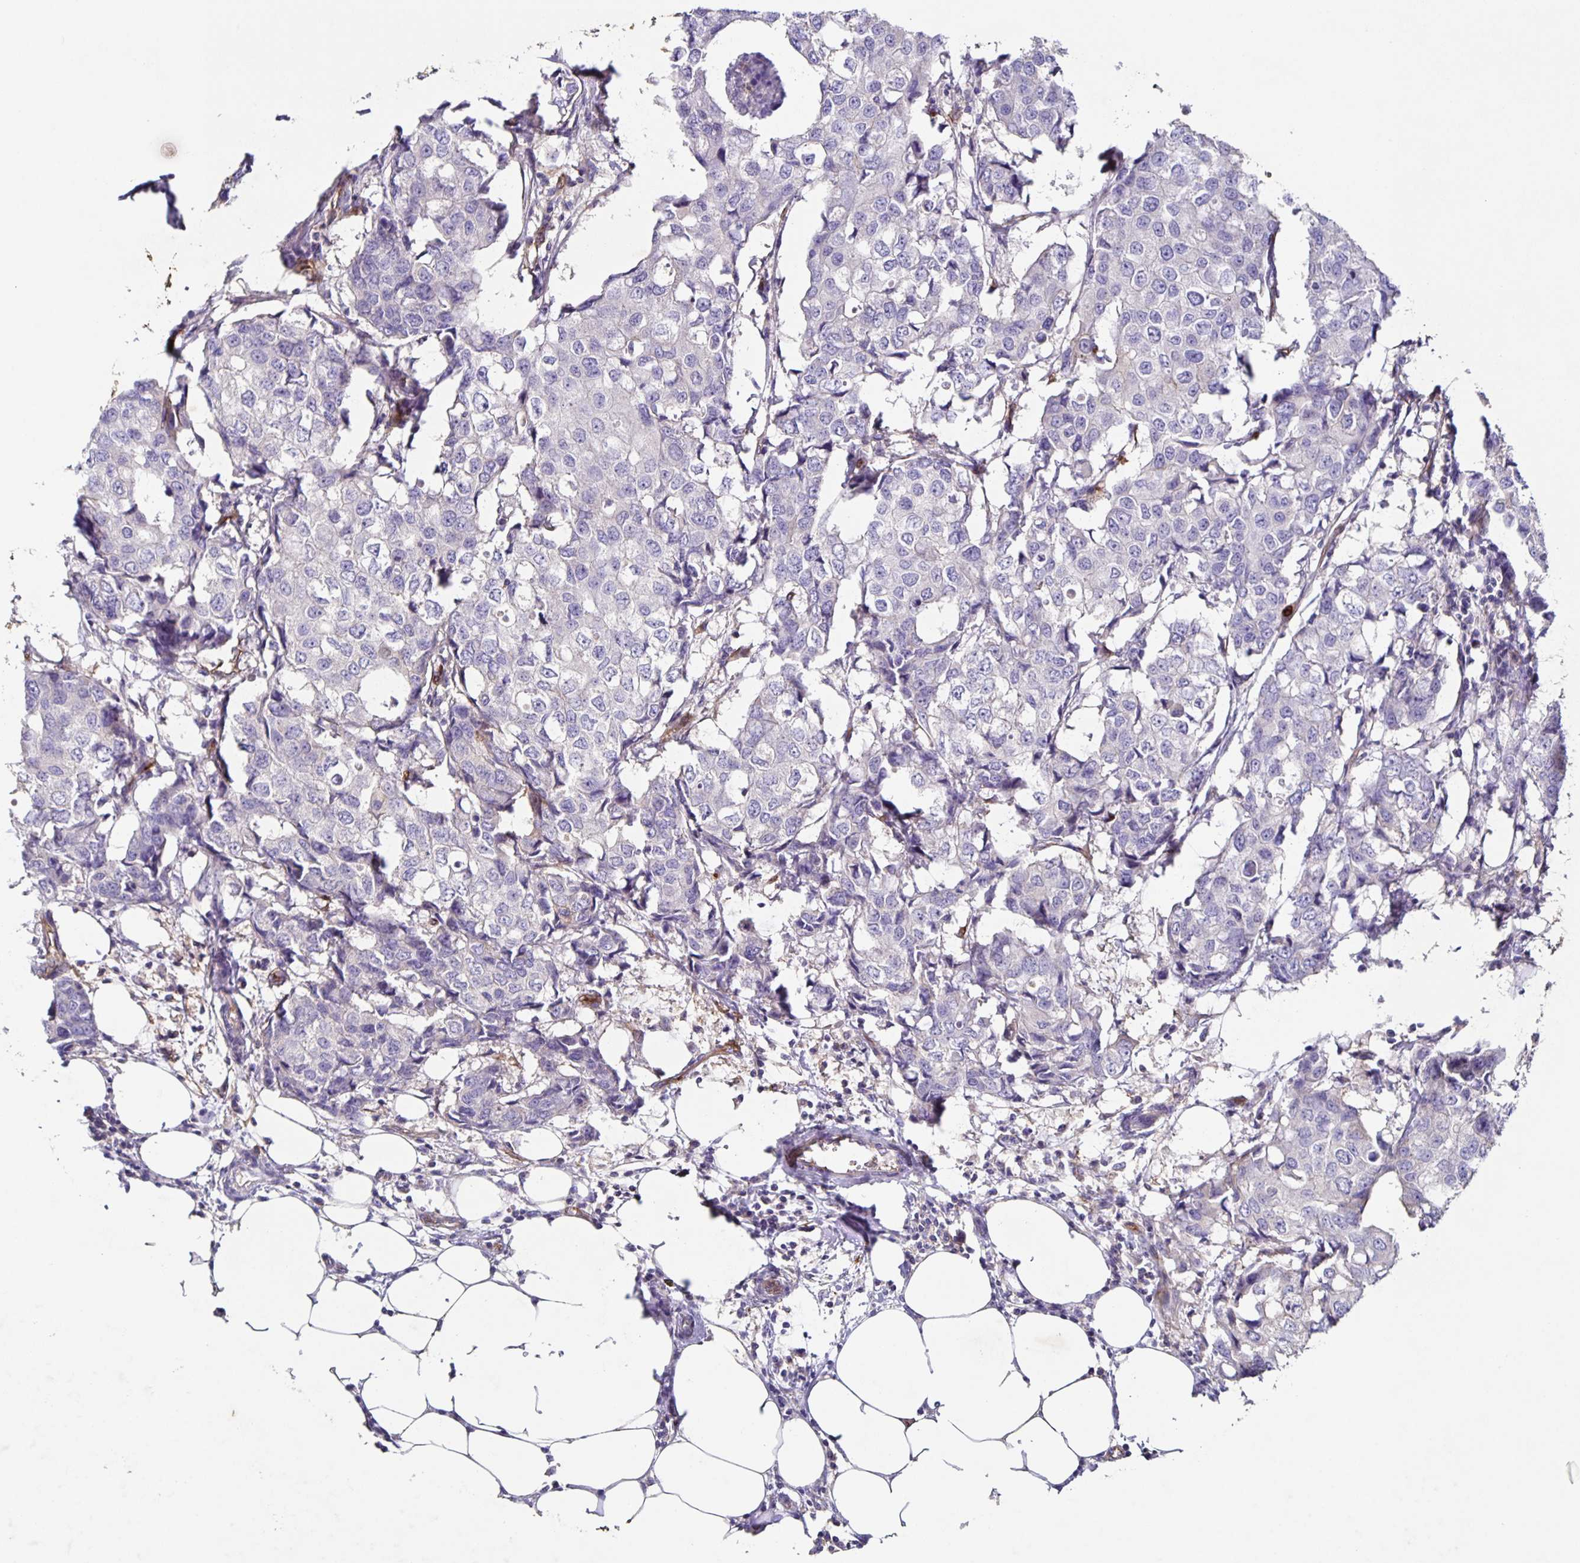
{"staining": {"intensity": "negative", "quantity": "none", "location": "none"}, "tissue": "breast cancer", "cell_type": "Tumor cells", "image_type": "cancer", "snomed": [{"axis": "morphology", "description": "Duct carcinoma"}, {"axis": "topography", "description": "Breast"}], "caption": "IHC image of neoplastic tissue: infiltrating ductal carcinoma (breast) stained with DAB (3,3'-diaminobenzidine) displays no significant protein positivity in tumor cells. (DAB (3,3'-diaminobenzidine) immunohistochemistry with hematoxylin counter stain).", "gene": "ITGA2", "patient": {"sex": "female", "age": 27}}